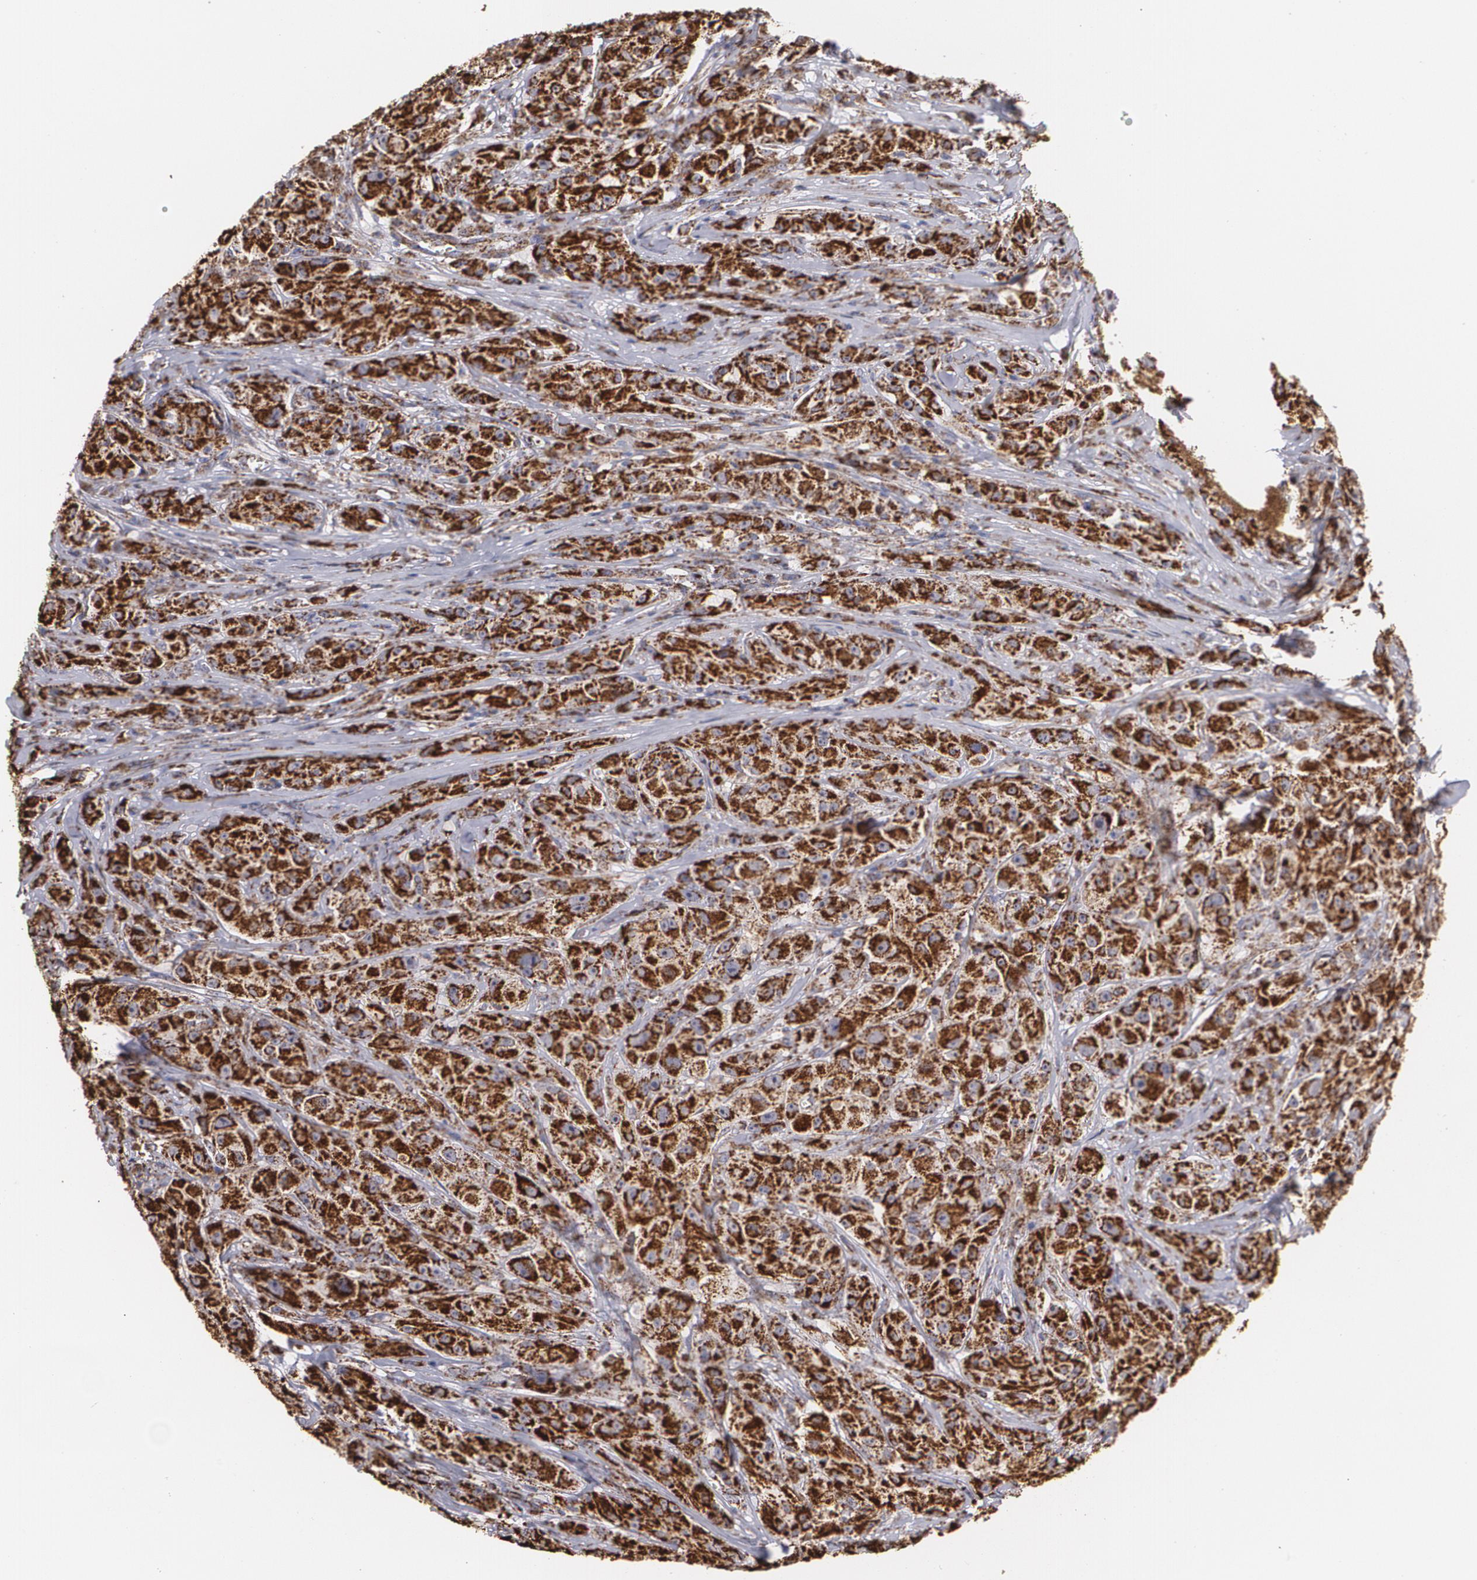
{"staining": {"intensity": "strong", "quantity": ">75%", "location": "cytoplasmic/membranous"}, "tissue": "melanoma", "cell_type": "Tumor cells", "image_type": "cancer", "snomed": [{"axis": "morphology", "description": "Malignant melanoma, NOS"}, {"axis": "topography", "description": "Skin"}], "caption": "Melanoma stained with DAB IHC shows high levels of strong cytoplasmic/membranous staining in approximately >75% of tumor cells. The staining was performed using DAB (3,3'-diaminobenzidine) to visualize the protein expression in brown, while the nuclei were stained in blue with hematoxylin (Magnification: 20x).", "gene": "HSPD1", "patient": {"sex": "male", "age": 56}}